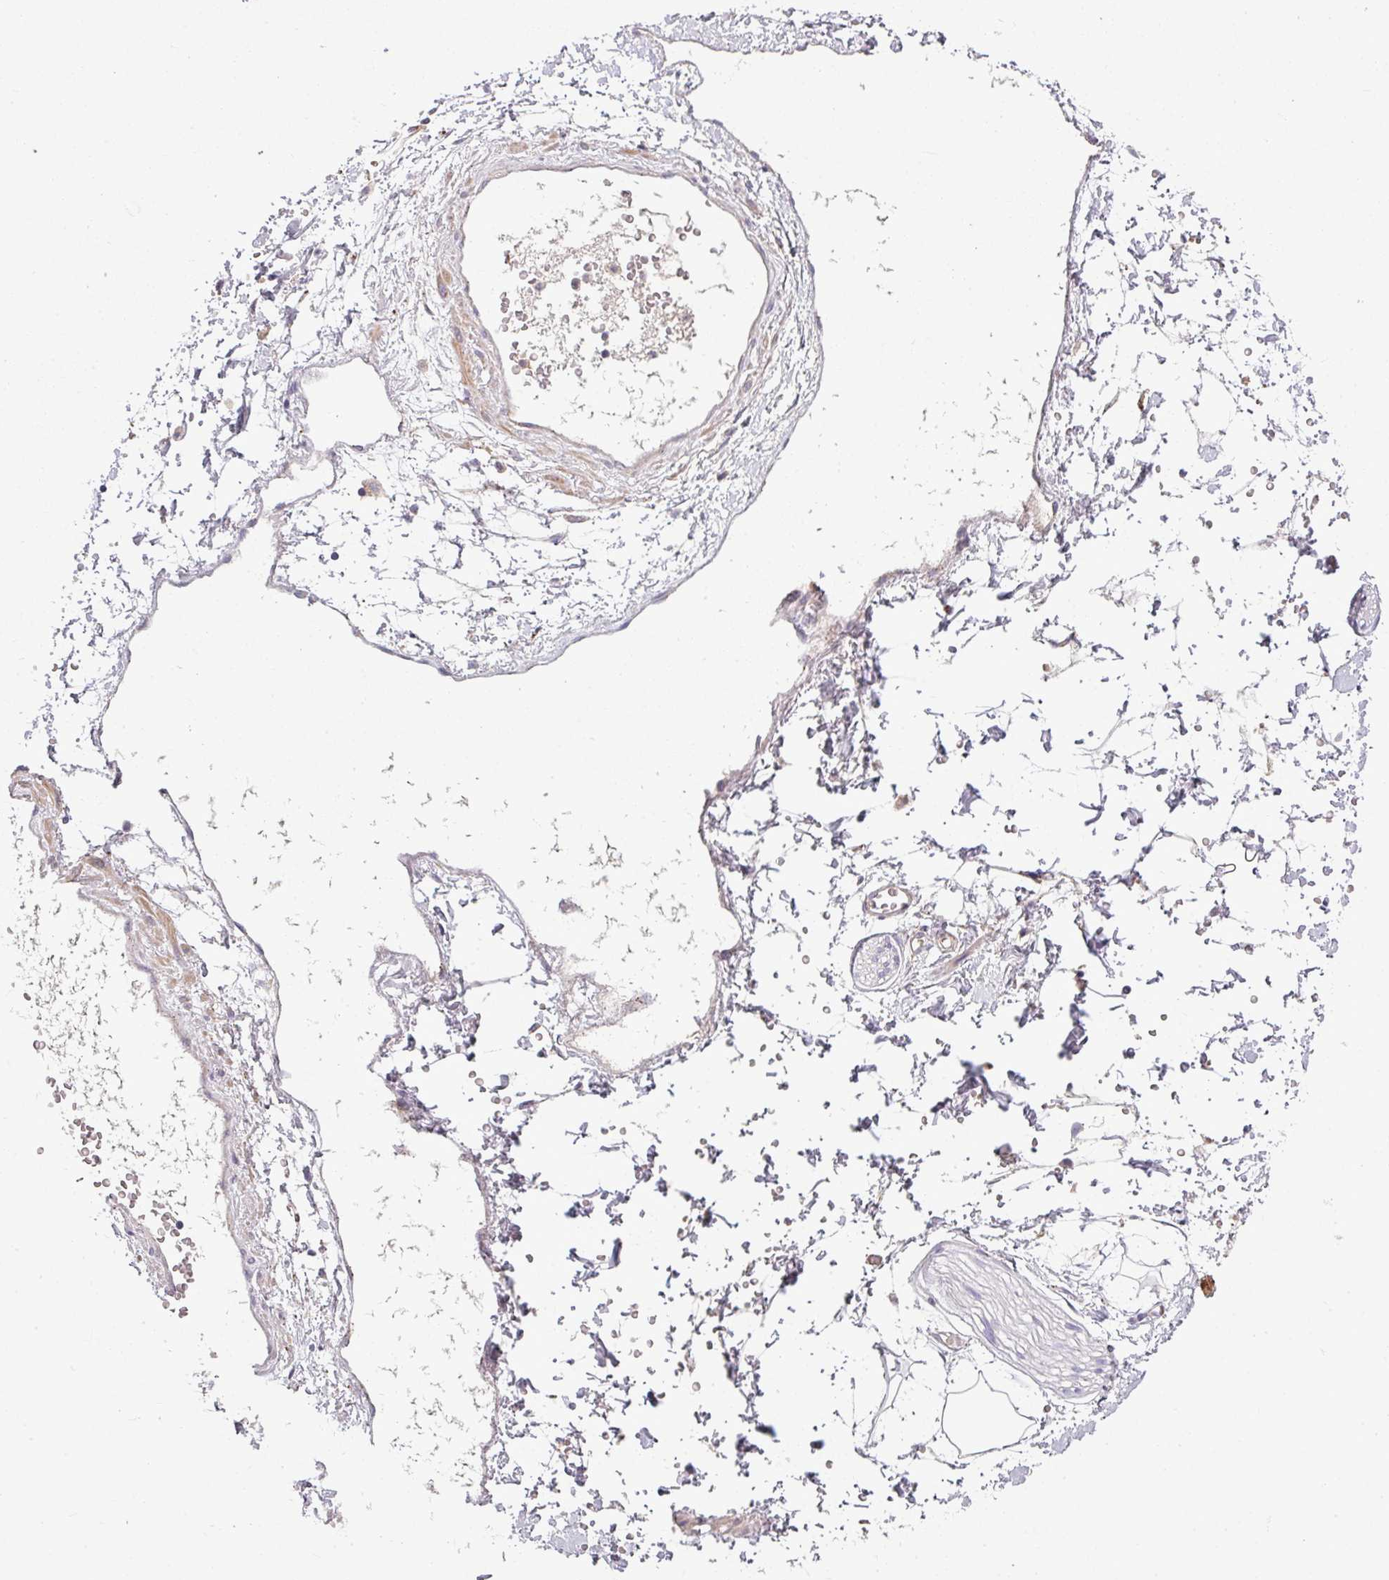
{"staining": {"intensity": "negative", "quantity": "none", "location": "none"}, "tissue": "adipose tissue", "cell_type": "Adipocytes", "image_type": "normal", "snomed": [{"axis": "morphology", "description": "Normal tissue, NOS"}, {"axis": "topography", "description": "Prostate"}, {"axis": "topography", "description": "Peripheral nerve tissue"}], "caption": "Protein analysis of unremarkable adipose tissue shows no significant staining in adipocytes. (Brightfield microscopy of DAB immunohistochemistry (IHC) at high magnification).", "gene": "ZNF35", "patient": {"sex": "male", "age": 55}}